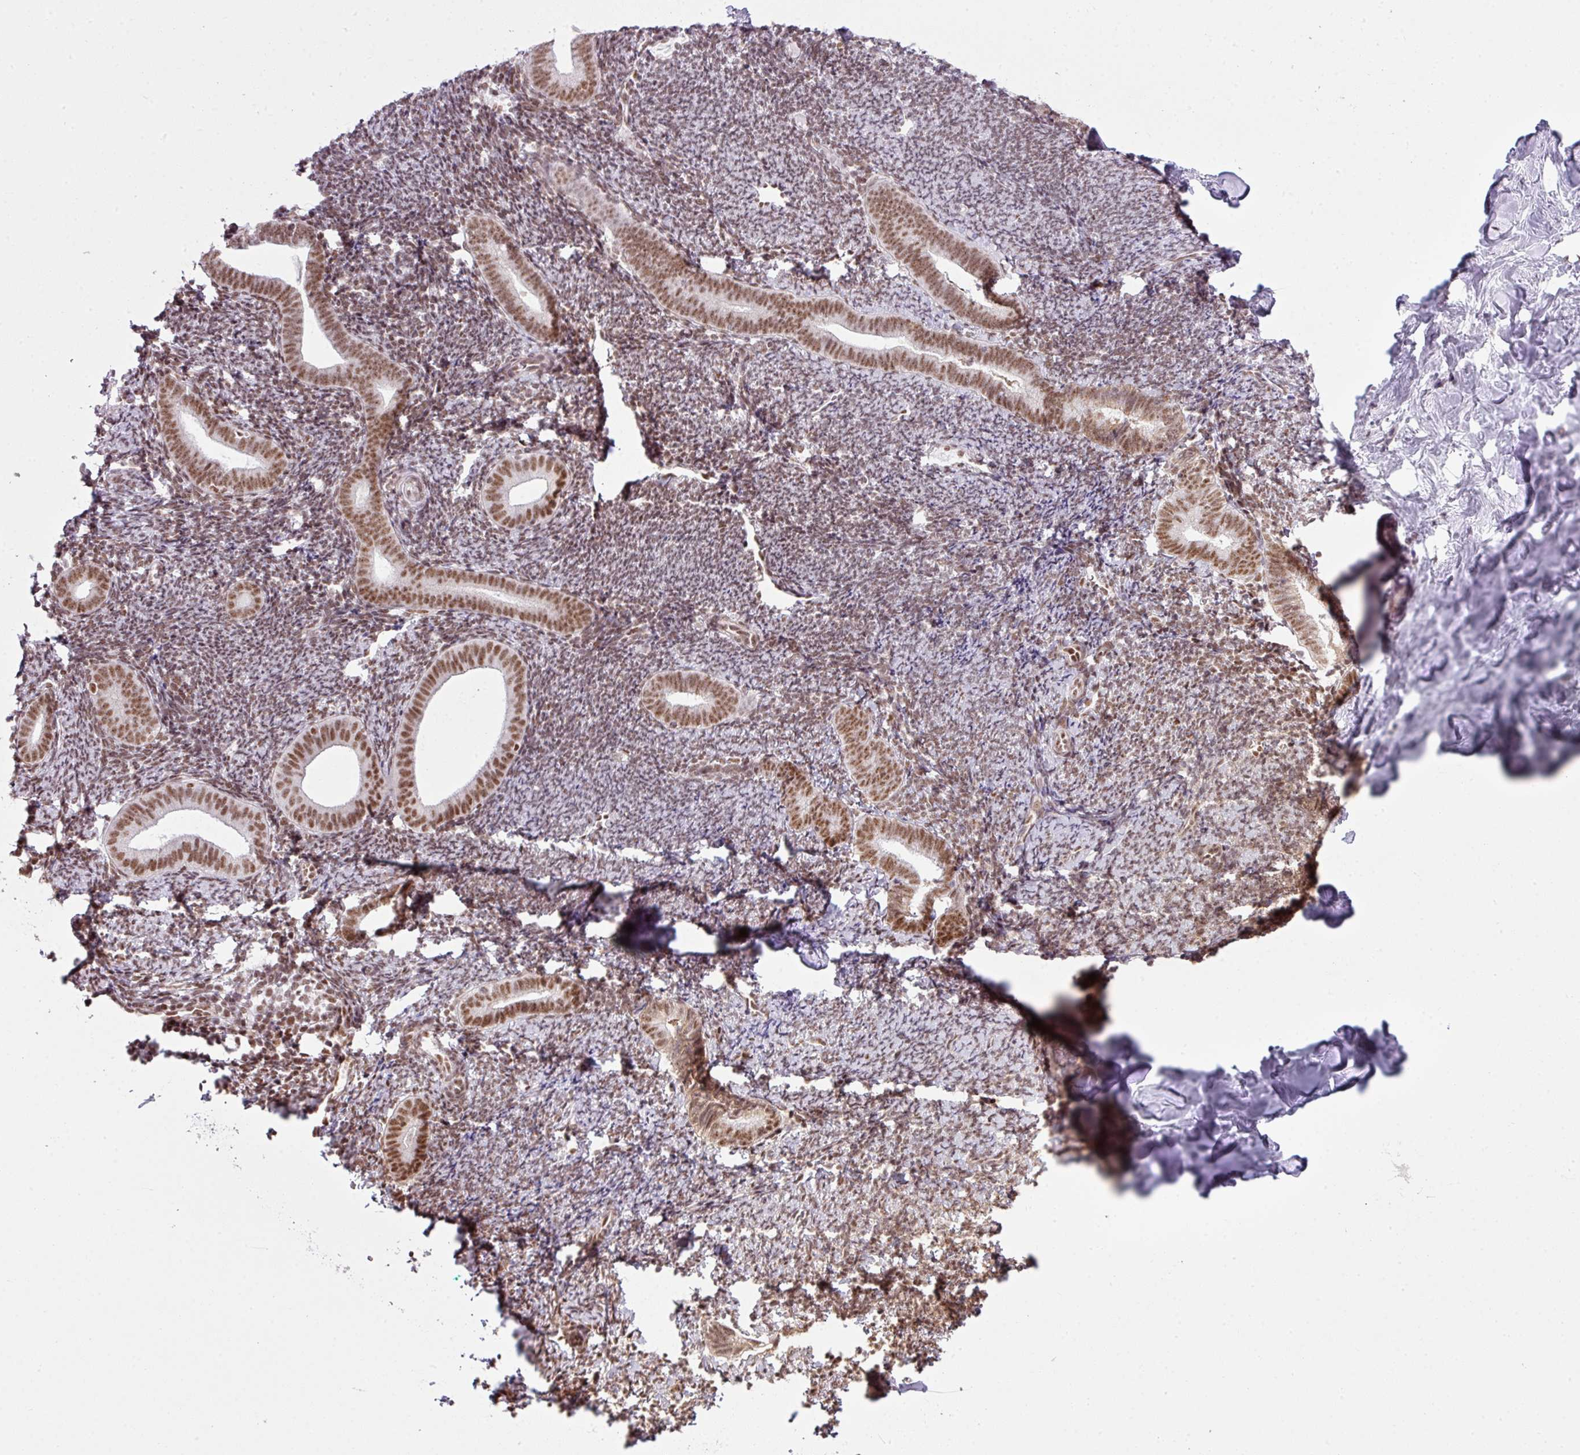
{"staining": {"intensity": "moderate", "quantity": ">75%", "location": "nuclear"}, "tissue": "endometrium", "cell_type": "Cells in endometrial stroma", "image_type": "normal", "snomed": [{"axis": "morphology", "description": "Normal tissue, NOS"}, {"axis": "topography", "description": "Endometrium"}], "caption": "Endometrium stained for a protein reveals moderate nuclear positivity in cells in endometrial stroma.", "gene": "ARL6IP4", "patient": {"sex": "female", "age": 39}}